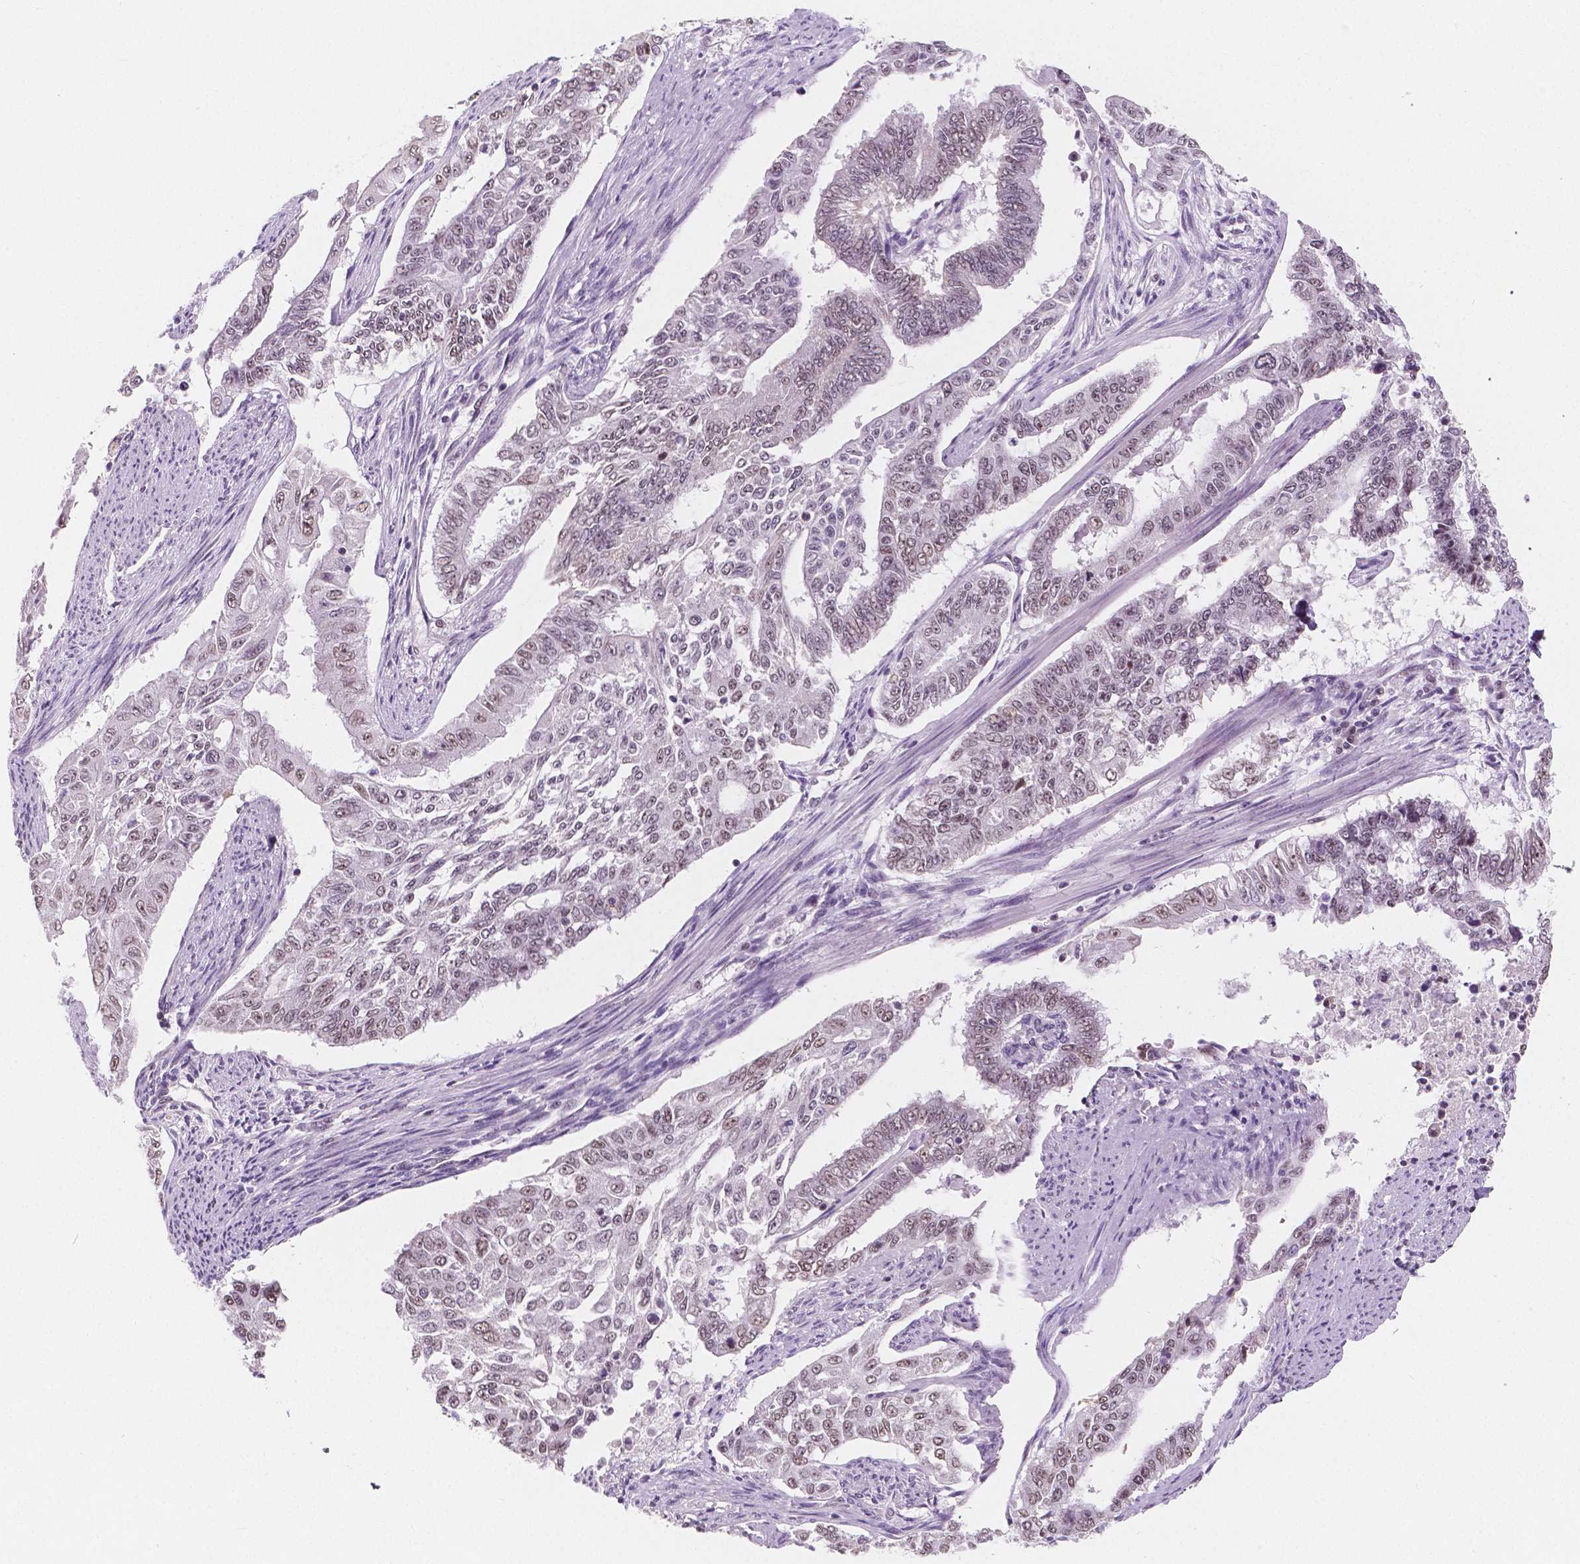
{"staining": {"intensity": "weak", "quantity": "25%-75%", "location": "nuclear"}, "tissue": "endometrial cancer", "cell_type": "Tumor cells", "image_type": "cancer", "snomed": [{"axis": "morphology", "description": "Adenocarcinoma, NOS"}, {"axis": "topography", "description": "Uterus"}], "caption": "Approximately 25%-75% of tumor cells in human adenocarcinoma (endometrial) exhibit weak nuclear protein positivity as visualized by brown immunohistochemical staining.", "gene": "NOLC1", "patient": {"sex": "female", "age": 59}}